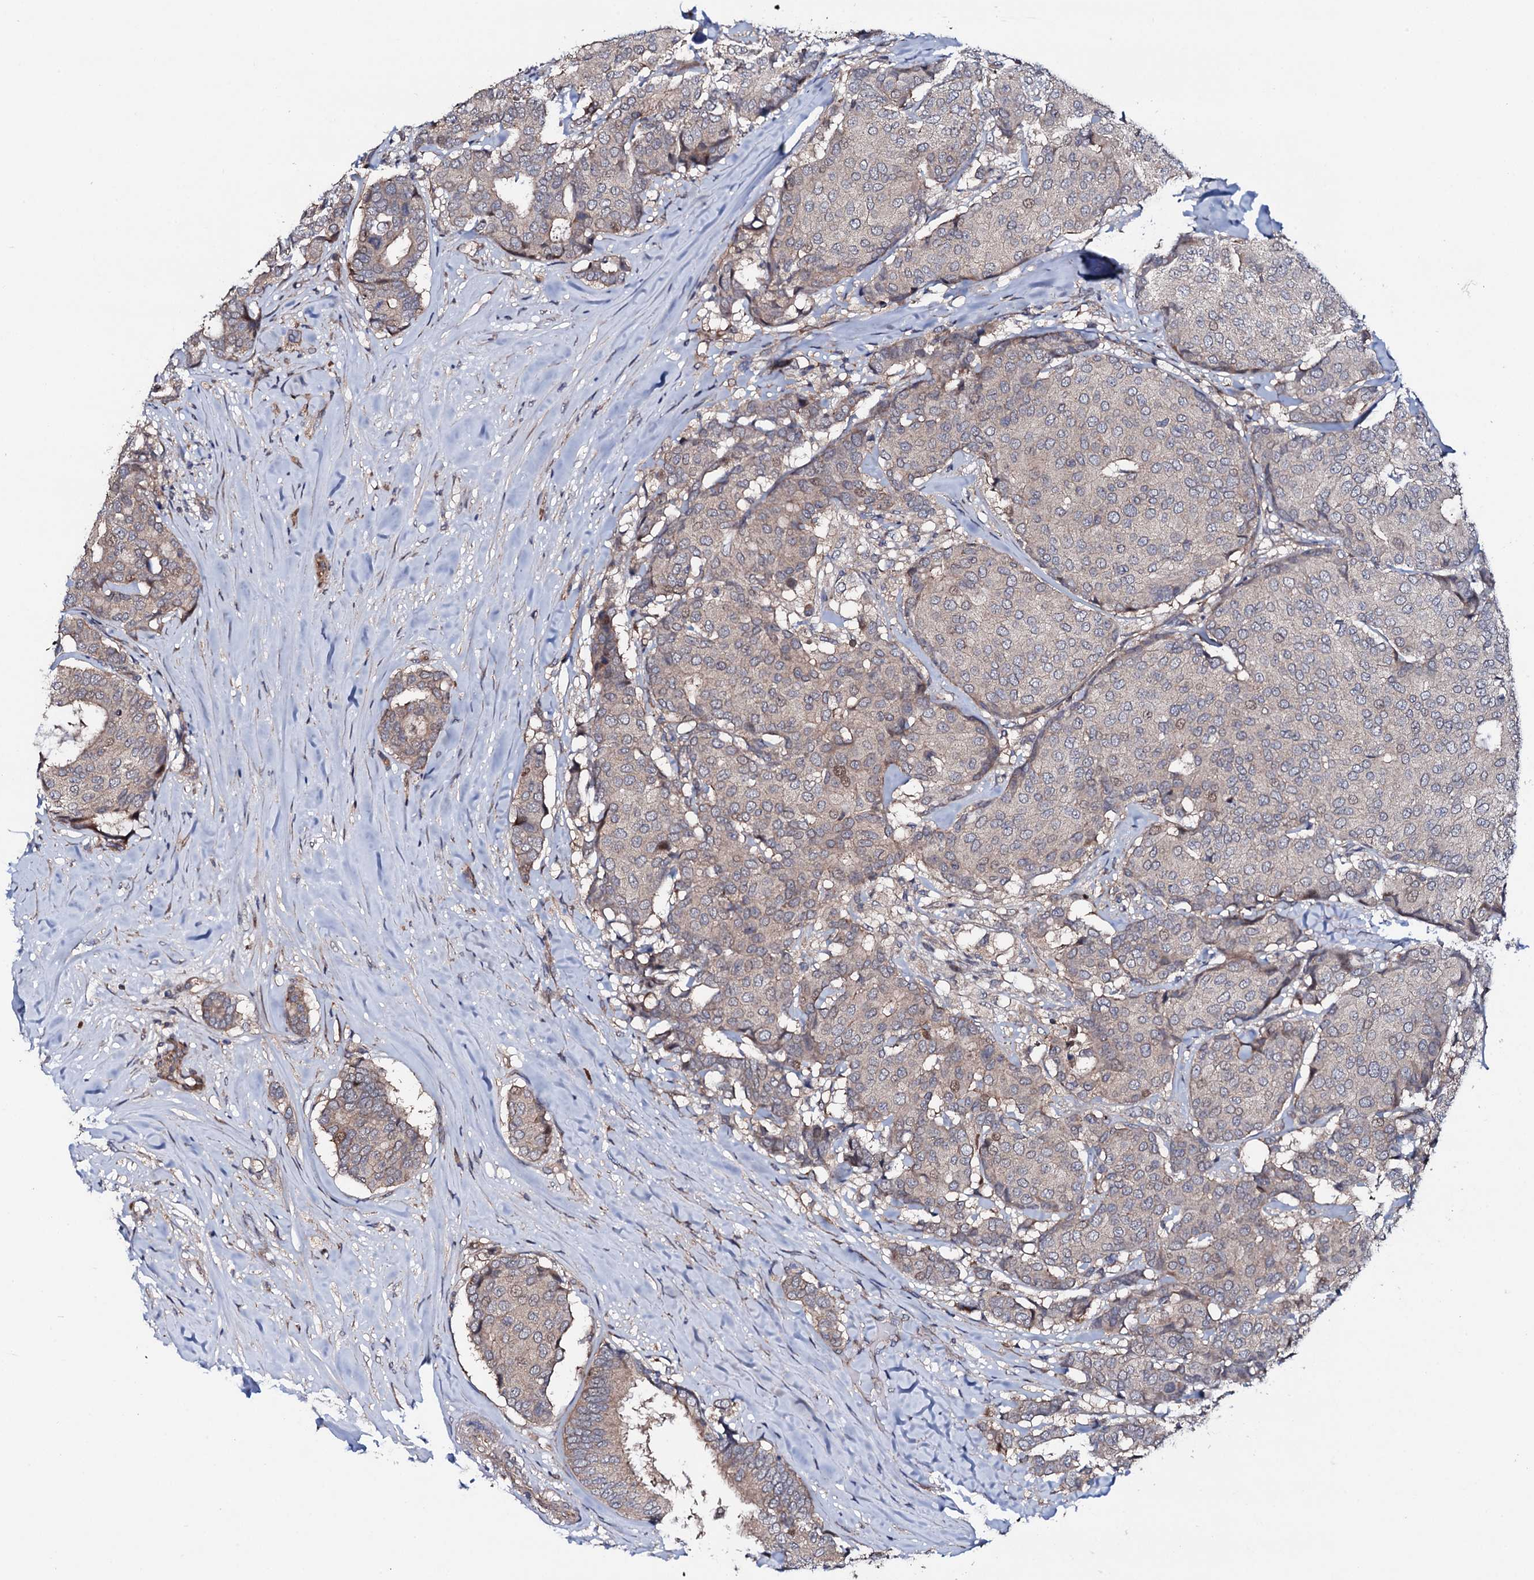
{"staining": {"intensity": "negative", "quantity": "none", "location": "none"}, "tissue": "breast cancer", "cell_type": "Tumor cells", "image_type": "cancer", "snomed": [{"axis": "morphology", "description": "Duct carcinoma"}, {"axis": "topography", "description": "Breast"}], "caption": "Immunohistochemical staining of human intraductal carcinoma (breast) exhibits no significant staining in tumor cells.", "gene": "CIAO2A", "patient": {"sex": "female", "age": 75}}